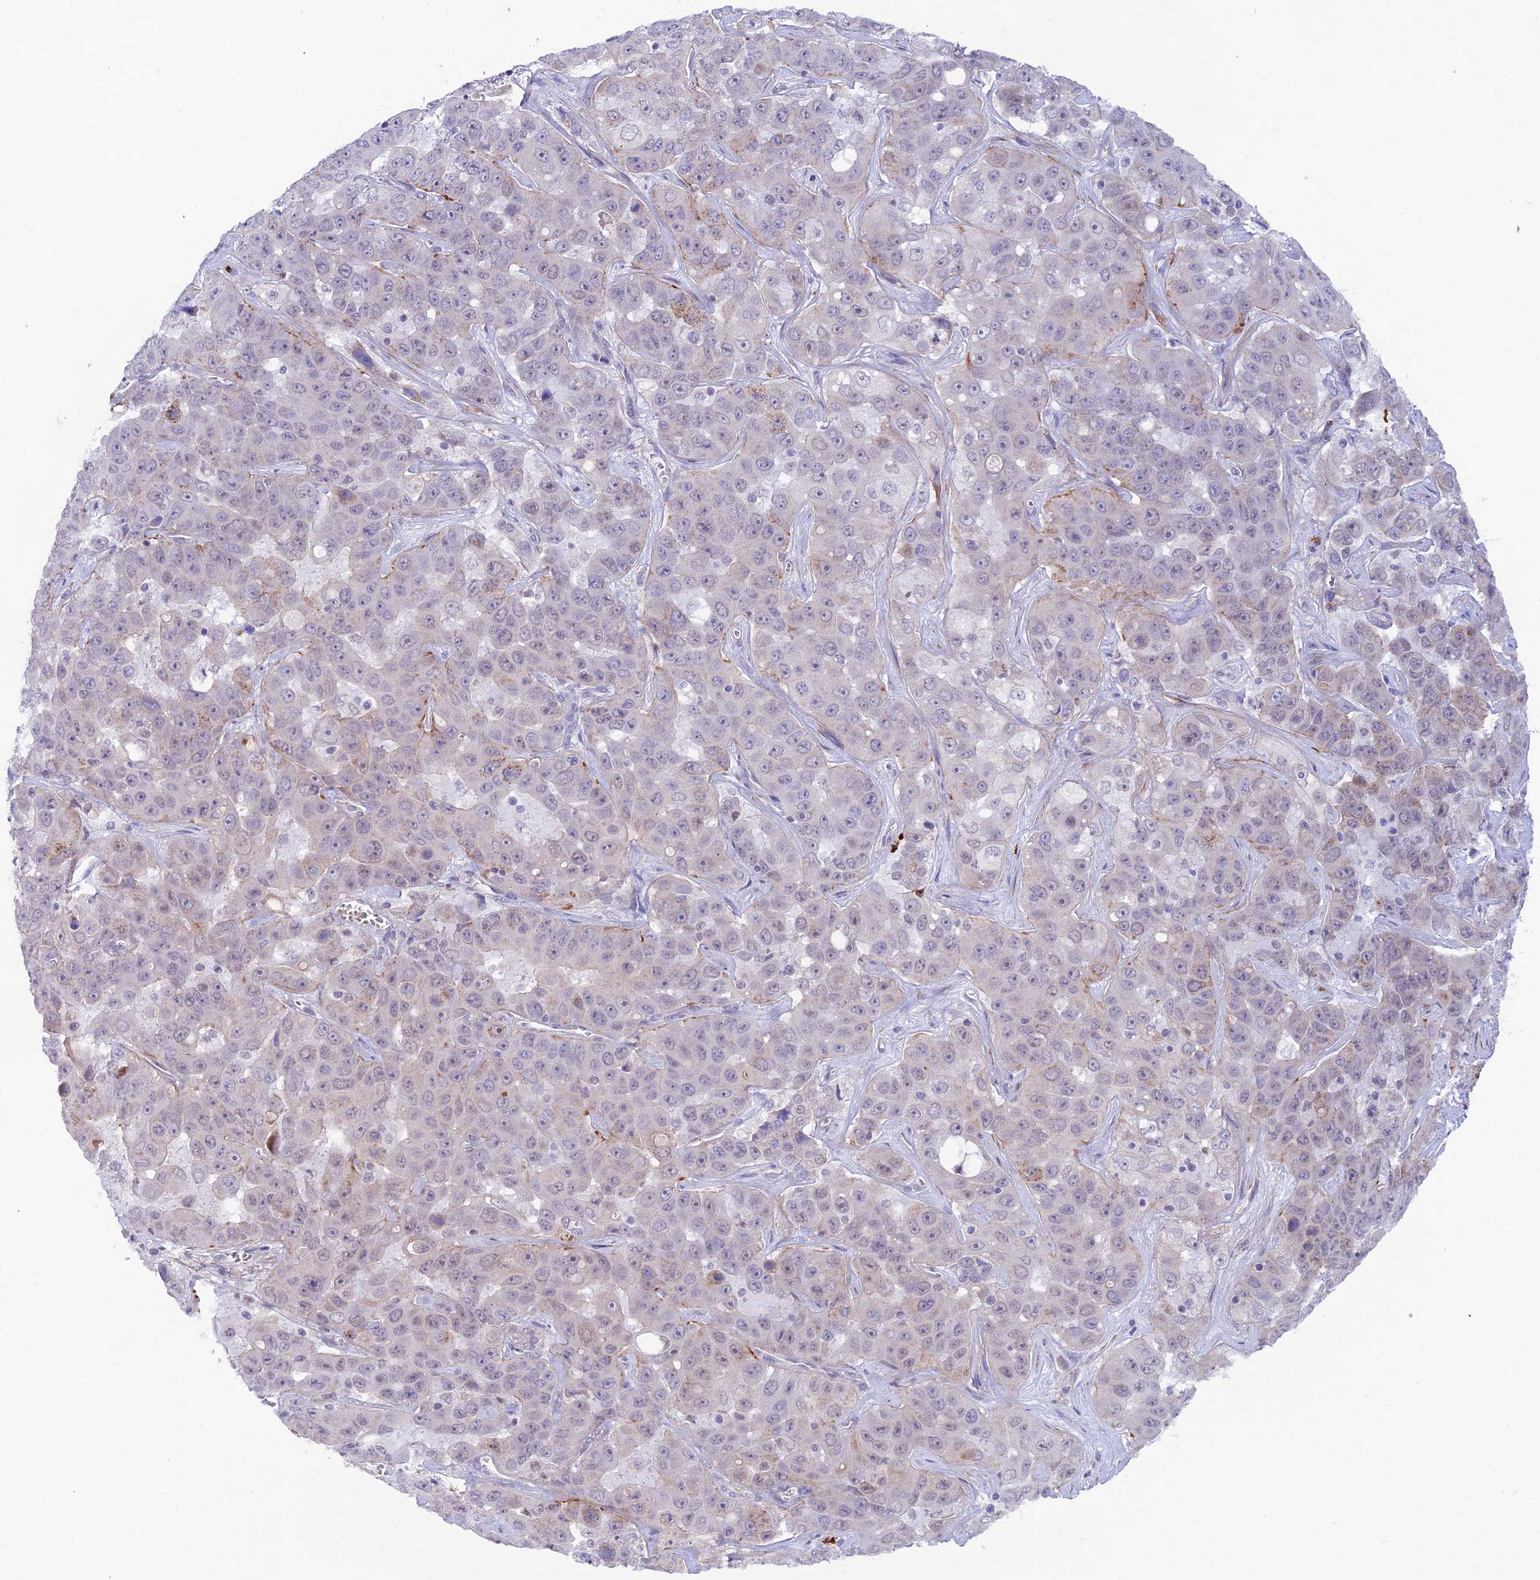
{"staining": {"intensity": "negative", "quantity": "none", "location": "none"}, "tissue": "liver cancer", "cell_type": "Tumor cells", "image_type": "cancer", "snomed": [{"axis": "morphology", "description": "Cholangiocarcinoma"}, {"axis": "topography", "description": "Liver"}], "caption": "High power microscopy histopathology image of an immunohistochemistry micrograph of liver cancer, revealing no significant positivity in tumor cells. (DAB immunohistochemistry, high magnification).", "gene": "COL6A6", "patient": {"sex": "female", "age": 52}}